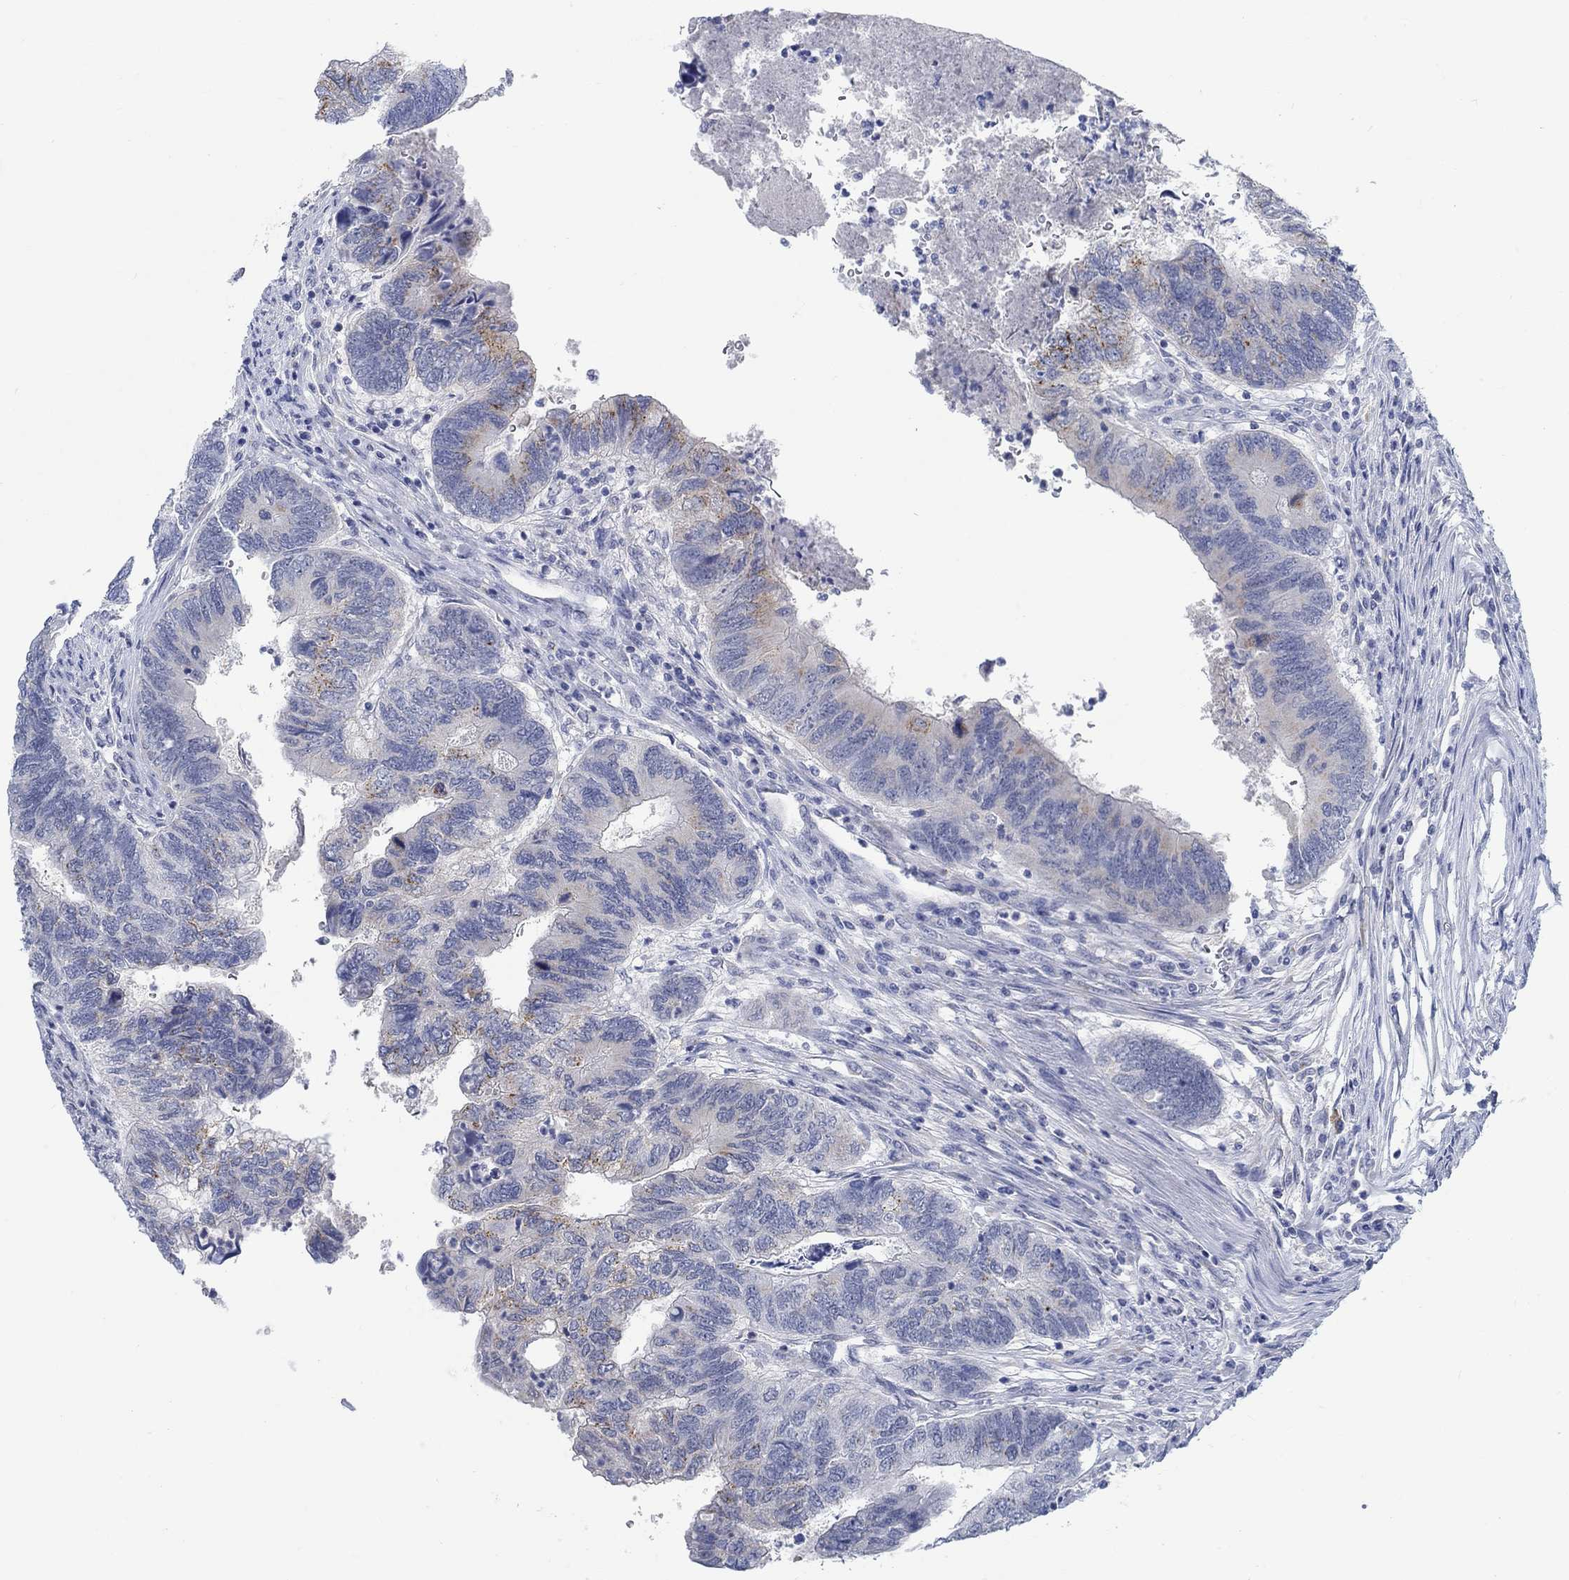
{"staining": {"intensity": "strong", "quantity": "25%-75%", "location": "cytoplasmic/membranous"}, "tissue": "colorectal cancer", "cell_type": "Tumor cells", "image_type": "cancer", "snomed": [{"axis": "morphology", "description": "Adenocarcinoma, NOS"}, {"axis": "topography", "description": "Colon"}], "caption": "Strong cytoplasmic/membranous expression is seen in approximately 25%-75% of tumor cells in colorectal cancer (adenocarcinoma).", "gene": "TEKT4", "patient": {"sex": "female", "age": 67}}